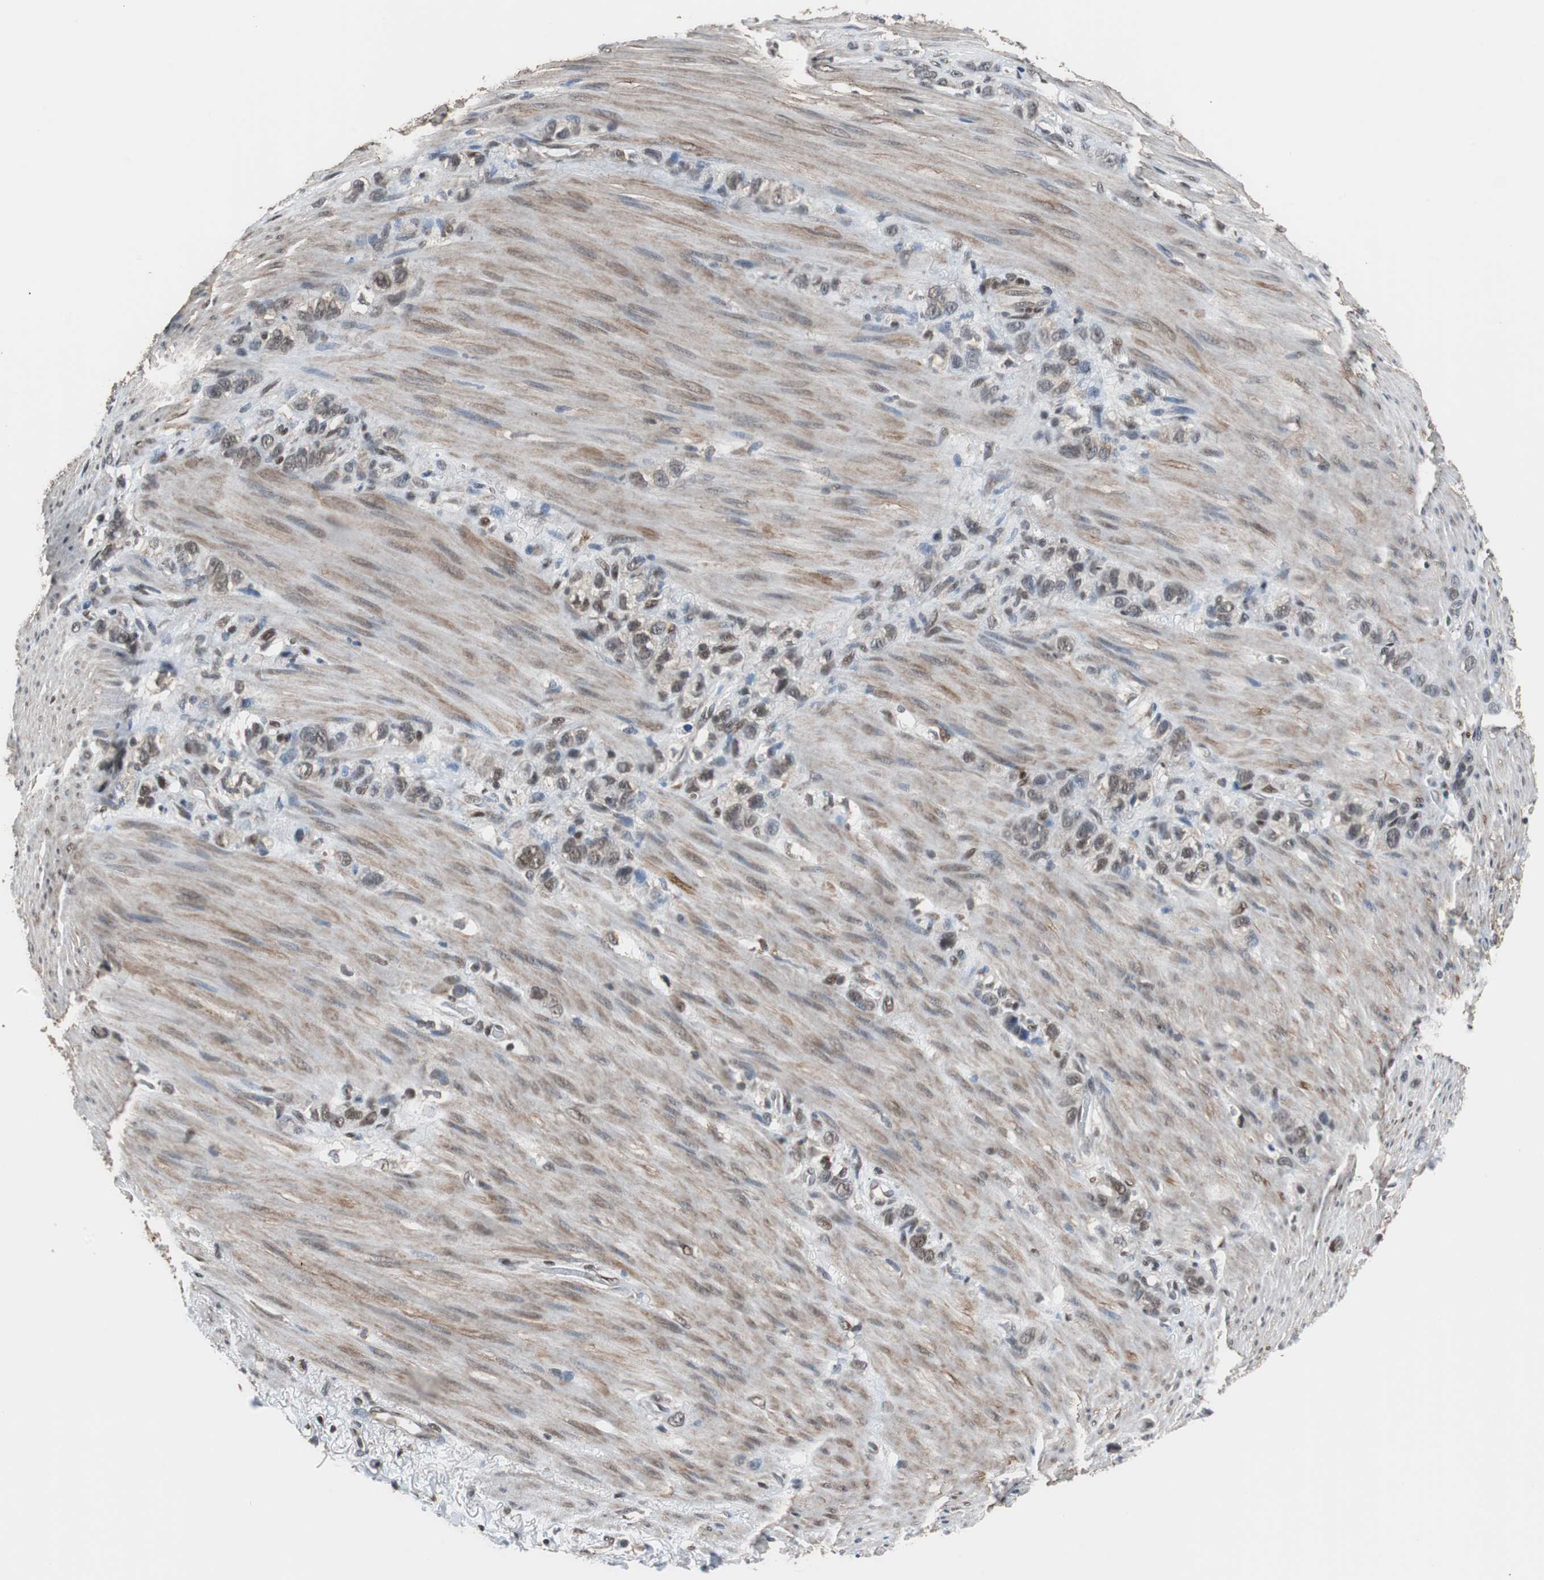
{"staining": {"intensity": "moderate", "quantity": ">75%", "location": "nuclear"}, "tissue": "stomach cancer", "cell_type": "Tumor cells", "image_type": "cancer", "snomed": [{"axis": "morphology", "description": "Normal tissue, NOS"}, {"axis": "morphology", "description": "Adenocarcinoma, NOS"}, {"axis": "morphology", "description": "Adenocarcinoma, High grade"}, {"axis": "topography", "description": "Stomach, upper"}, {"axis": "topography", "description": "Stomach"}], "caption": "Protein staining of stomach cancer (adenocarcinoma) tissue exhibits moderate nuclear expression in approximately >75% of tumor cells. (Brightfield microscopy of DAB IHC at high magnification).", "gene": "ZHX2", "patient": {"sex": "female", "age": 65}}